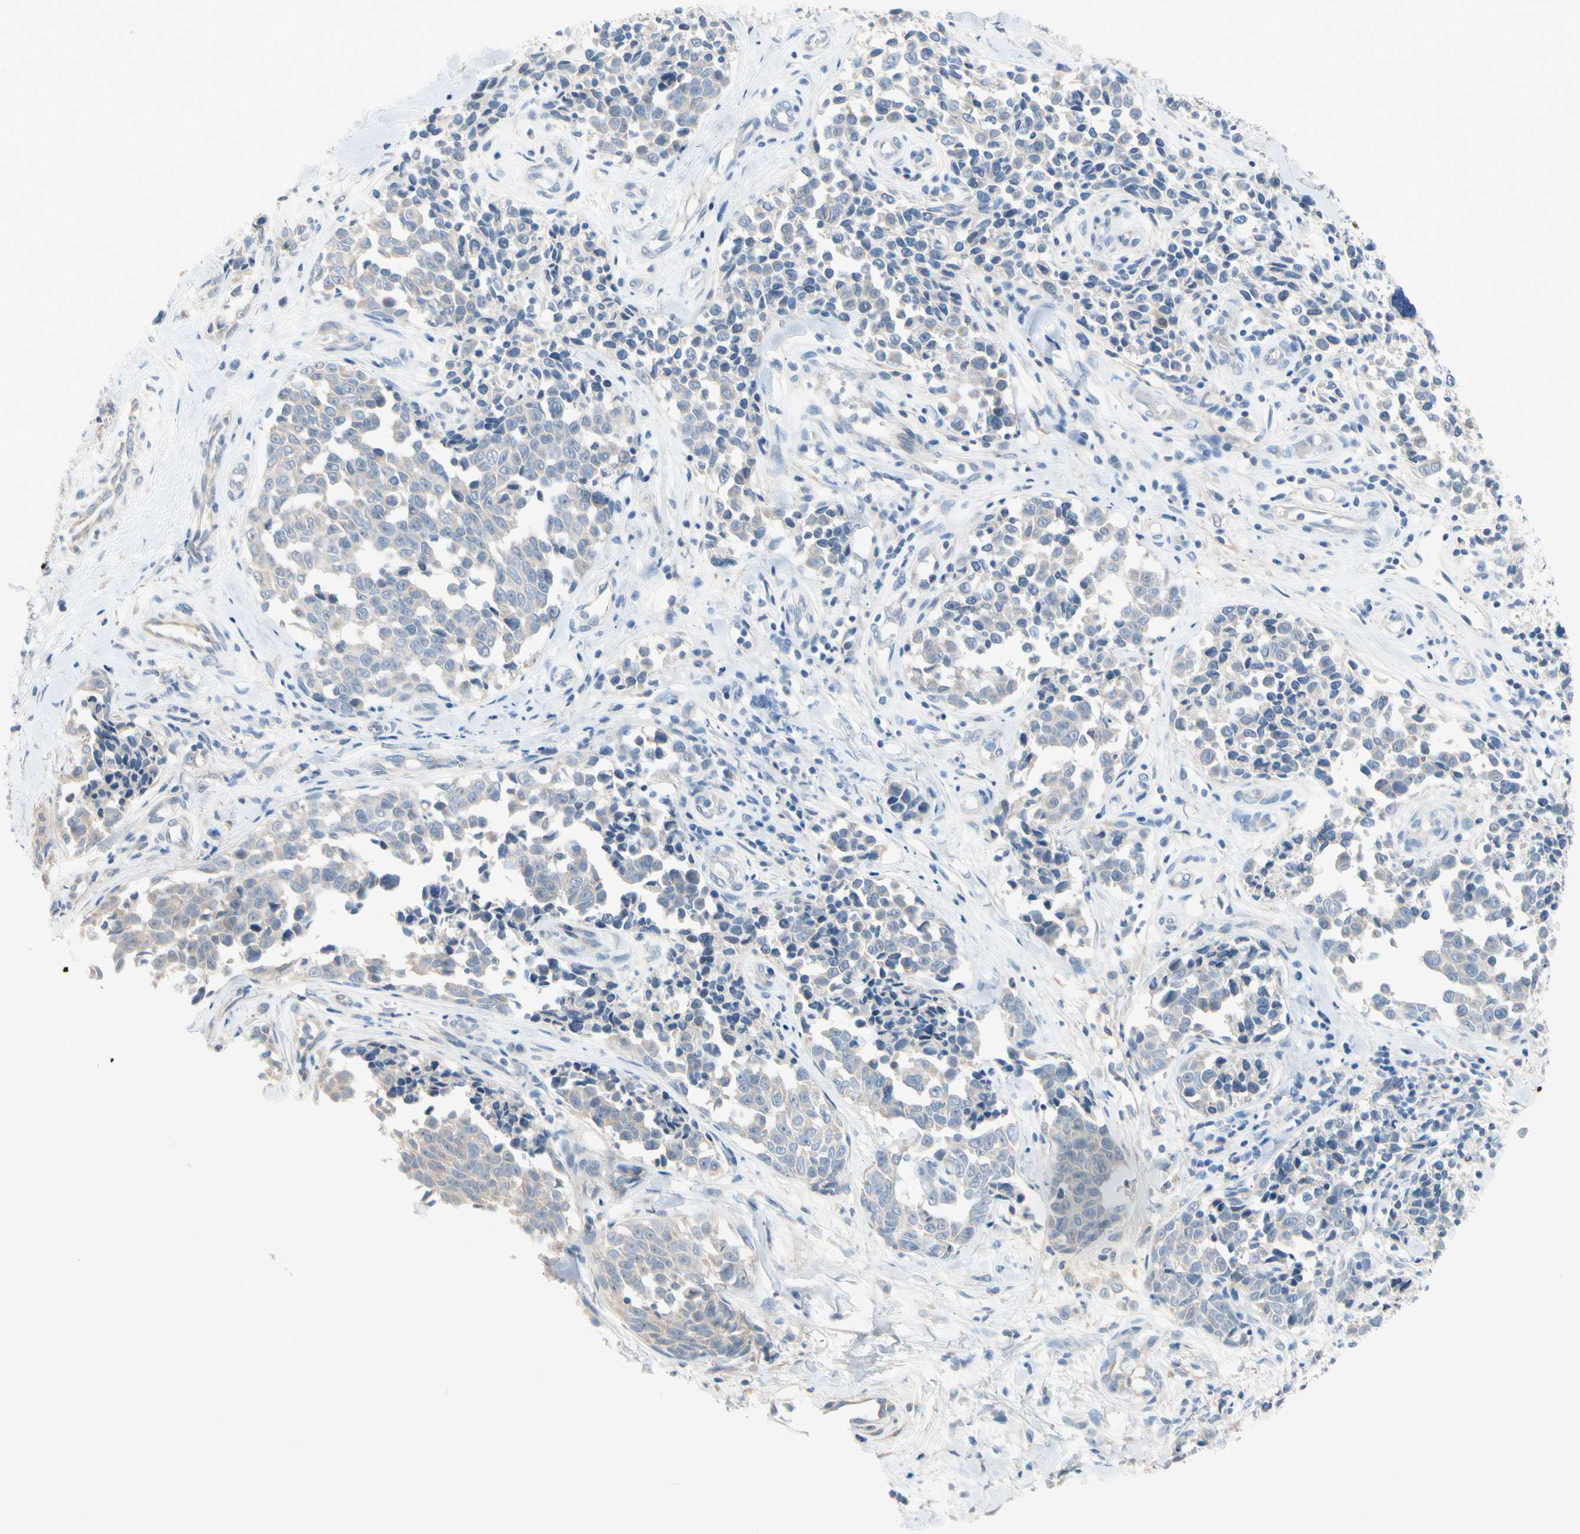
{"staining": {"intensity": "negative", "quantity": "none", "location": "none"}, "tissue": "melanoma", "cell_type": "Tumor cells", "image_type": "cancer", "snomed": [{"axis": "morphology", "description": "Malignant melanoma, NOS"}, {"axis": "topography", "description": "Skin"}], "caption": "Malignant melanoma was stained to show a protein in brown. There is no significant staining in tumor cells. (DAB immunohistochemistry (IHC), high magnification).", "gene": "MARK1", "patient": {"sex": "female", "age": 64}}